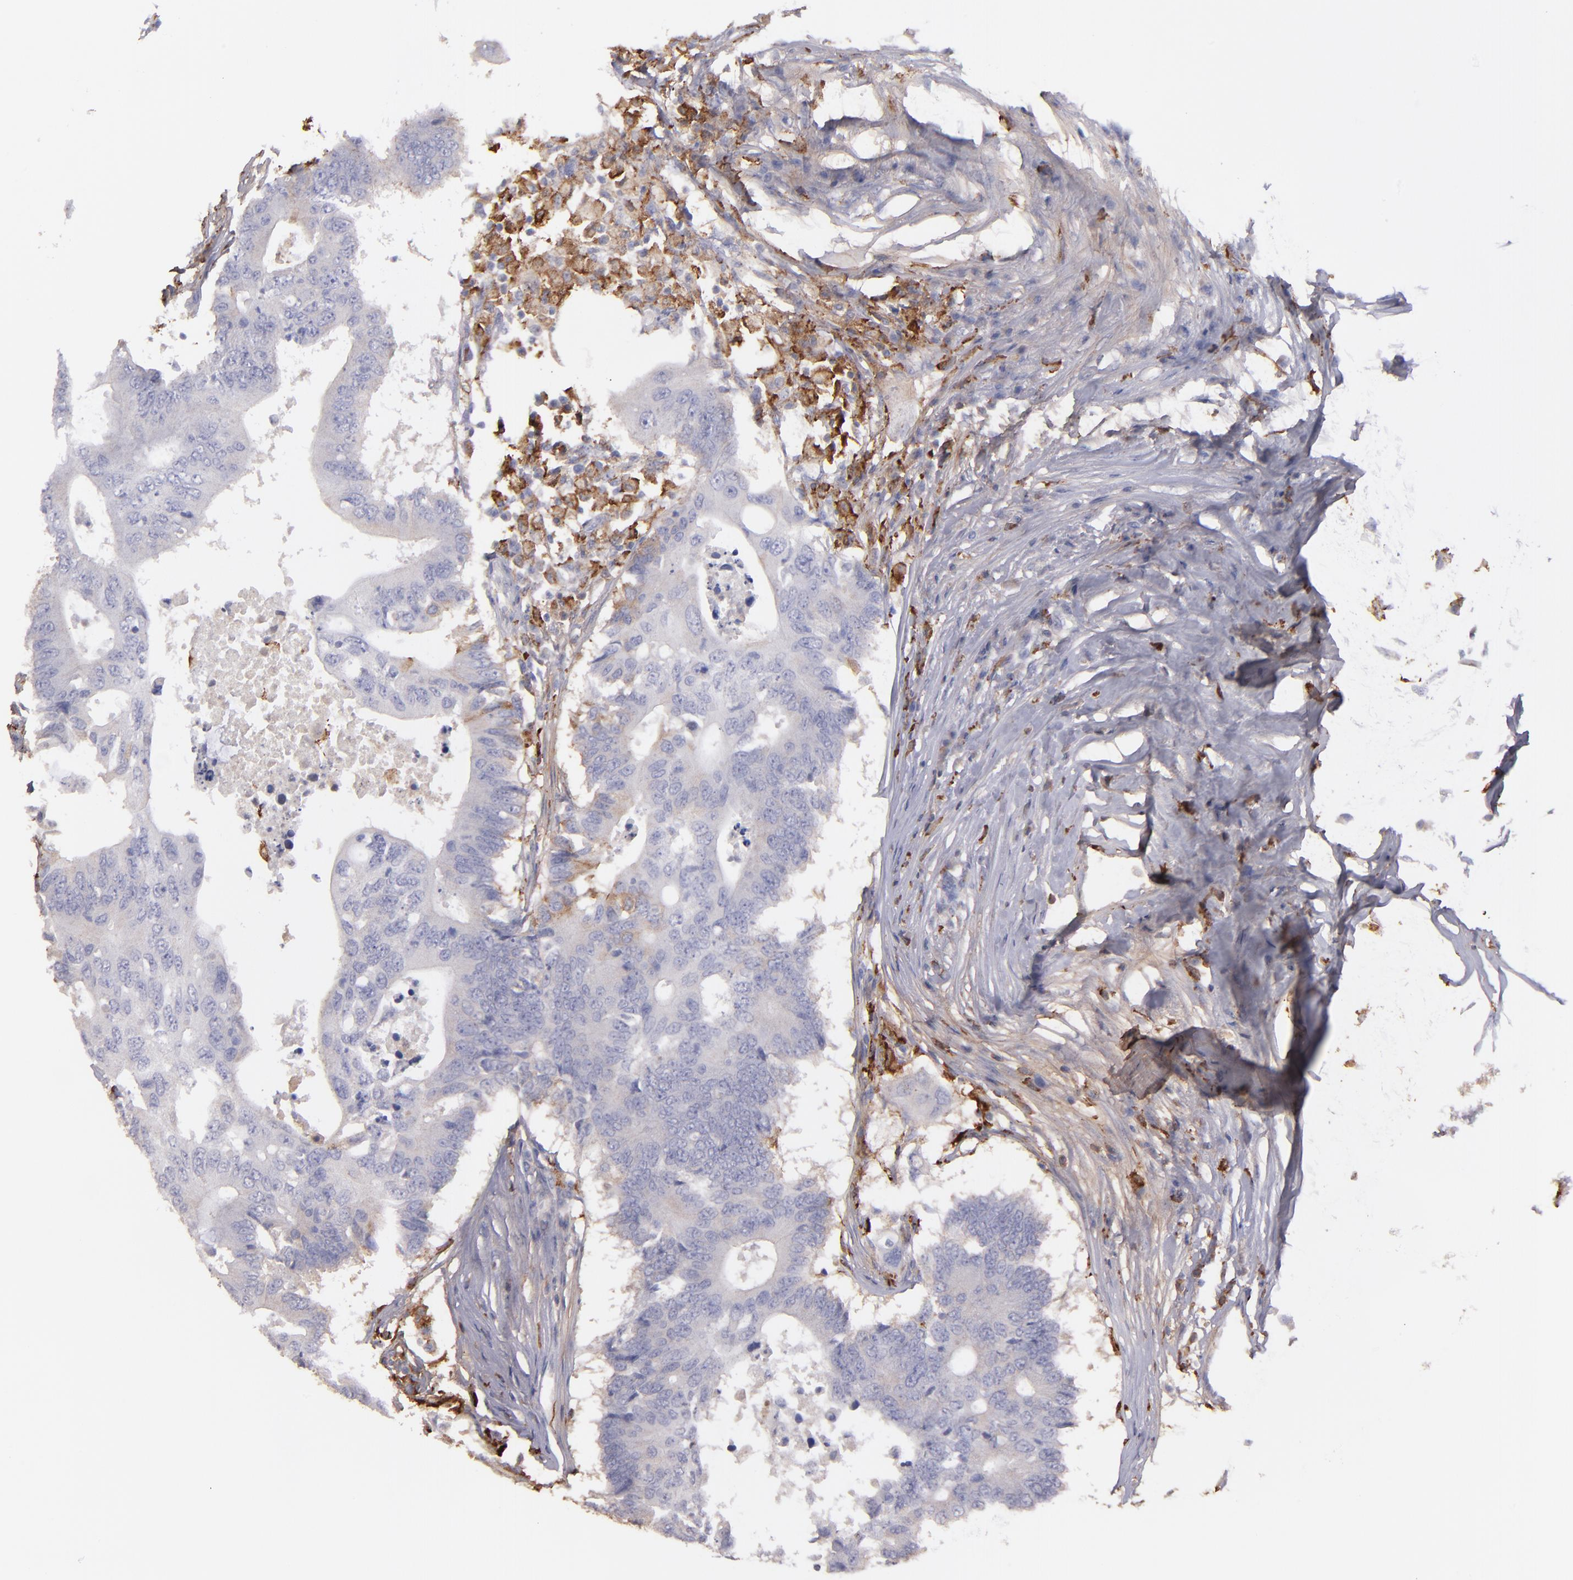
{"staining": {"intensity": "weak", "quantity": "<25%", "location": "cytoplasmic/membranous"}, "tissue": "colorectal cancer", "cell_type": "Tumor cells", "image_type": "cancer", "snomed": [{"axis": "morphology", "description": "Adenocarcinoma, NOS"}, {"axis": "topography", "description": "Colon"}], "caption": "IHC histopathology image of neoplastic tissue: colorectal adenocarcinoma stained with DAB displays no significant protein positivity in tumor cells. (Brightfield microscopy of DAB (3,3'-diaminobenzidine) IHC at high magnification).", "gene": "C1QA", "patient": {"sex": "male", "age": 71}}